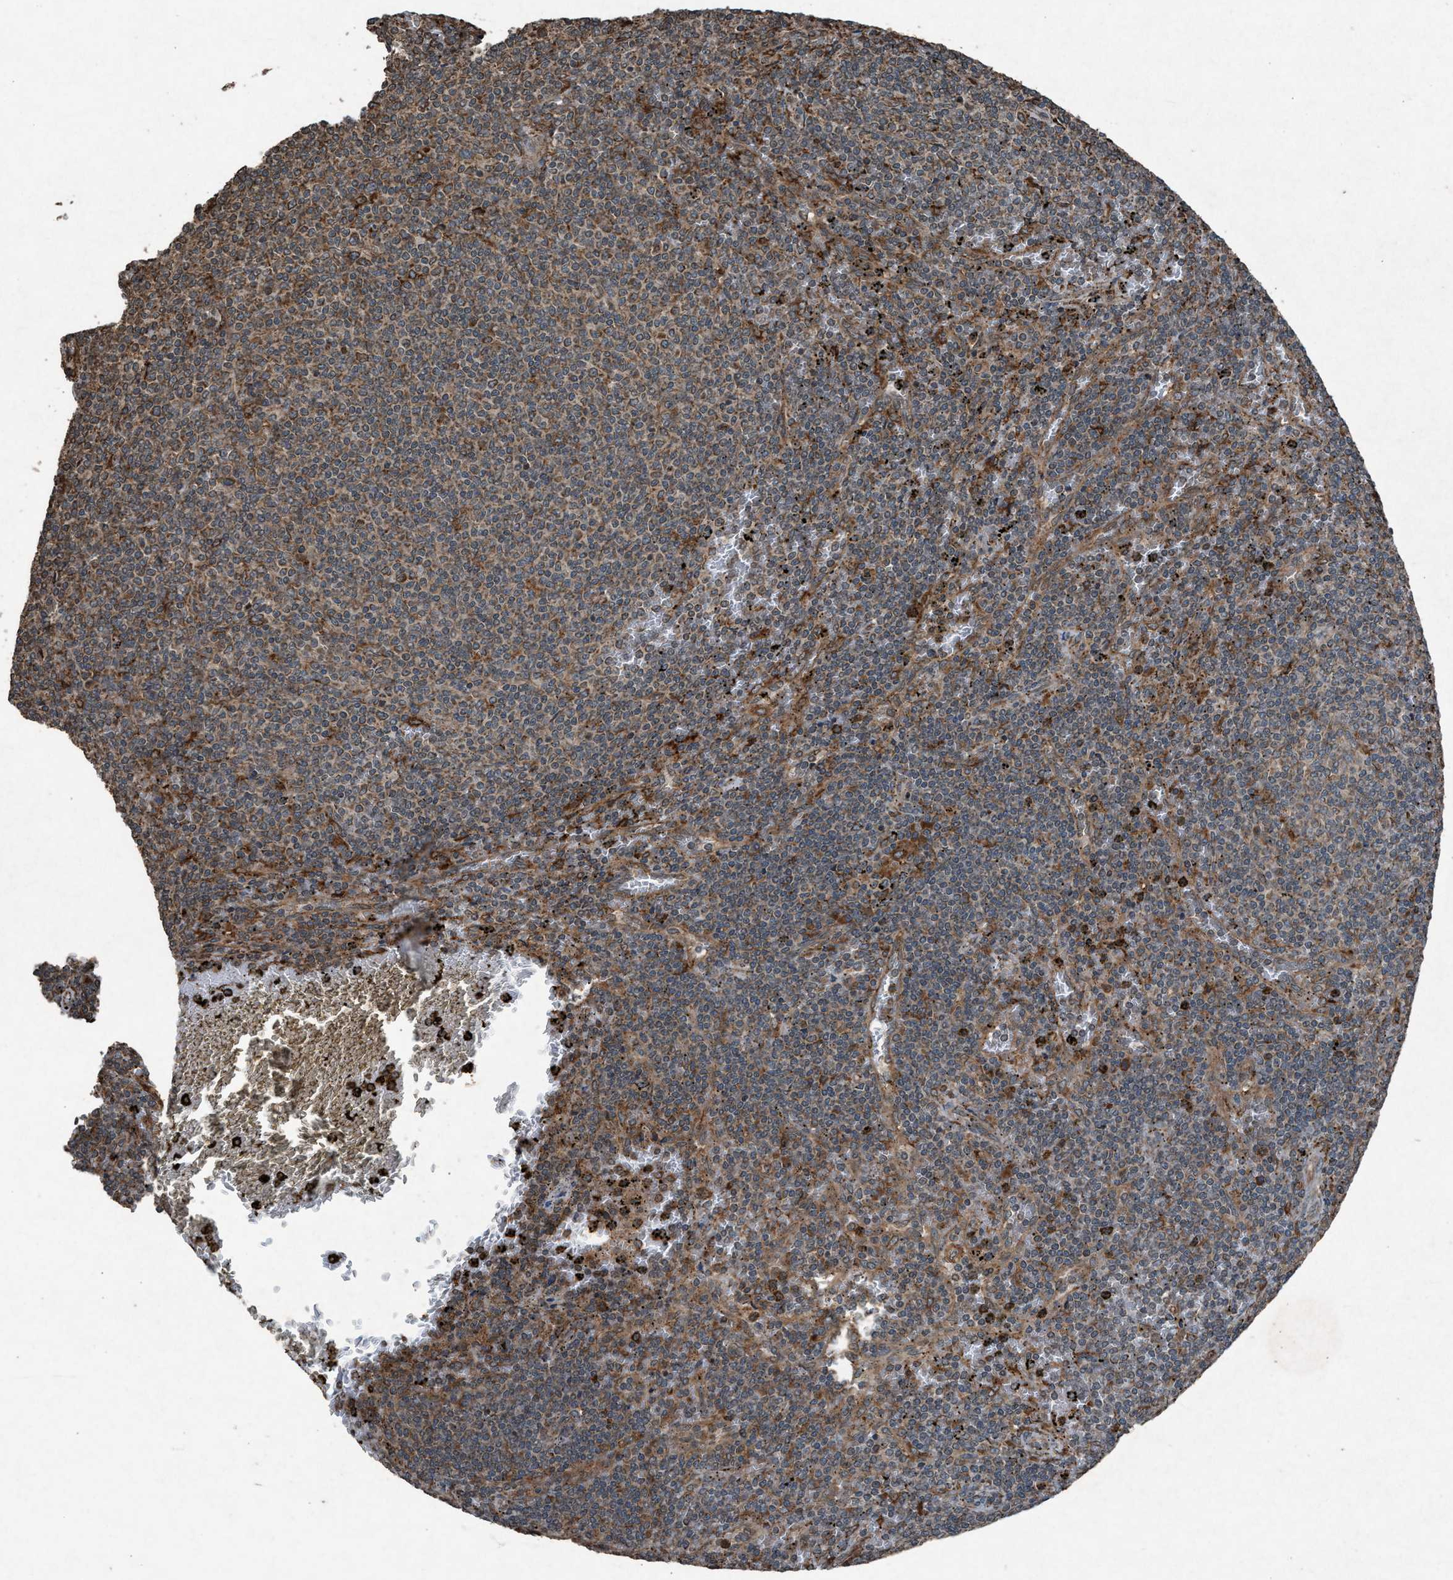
{"staining": {"intensity": "weak", "quantity": "25%-75%", "location": "cytoplasmic/membranous"}, "tissue": "lymphoma", "cell_type": "Tumor cells", "image_type": "cancer", "snomed": [{"axis": "morphology", "description": "Malignant lymphoma, non-Hodgkin's type, Low grade"}, {"axis": "topography", "description": "Spleen"}], "caption": "An immunohistochemistry (IHC) photomicrograph of neoplastic tissue is shown. Protein staining in brown labels weak cytoplasmic/membranous positivity in lymphoma within tumor cells. Immunohistochemistry stains the protein in brown and the nuclei are stained blue.", "gene": "CALR", "patient": {"sex": "female", "age": 50}}